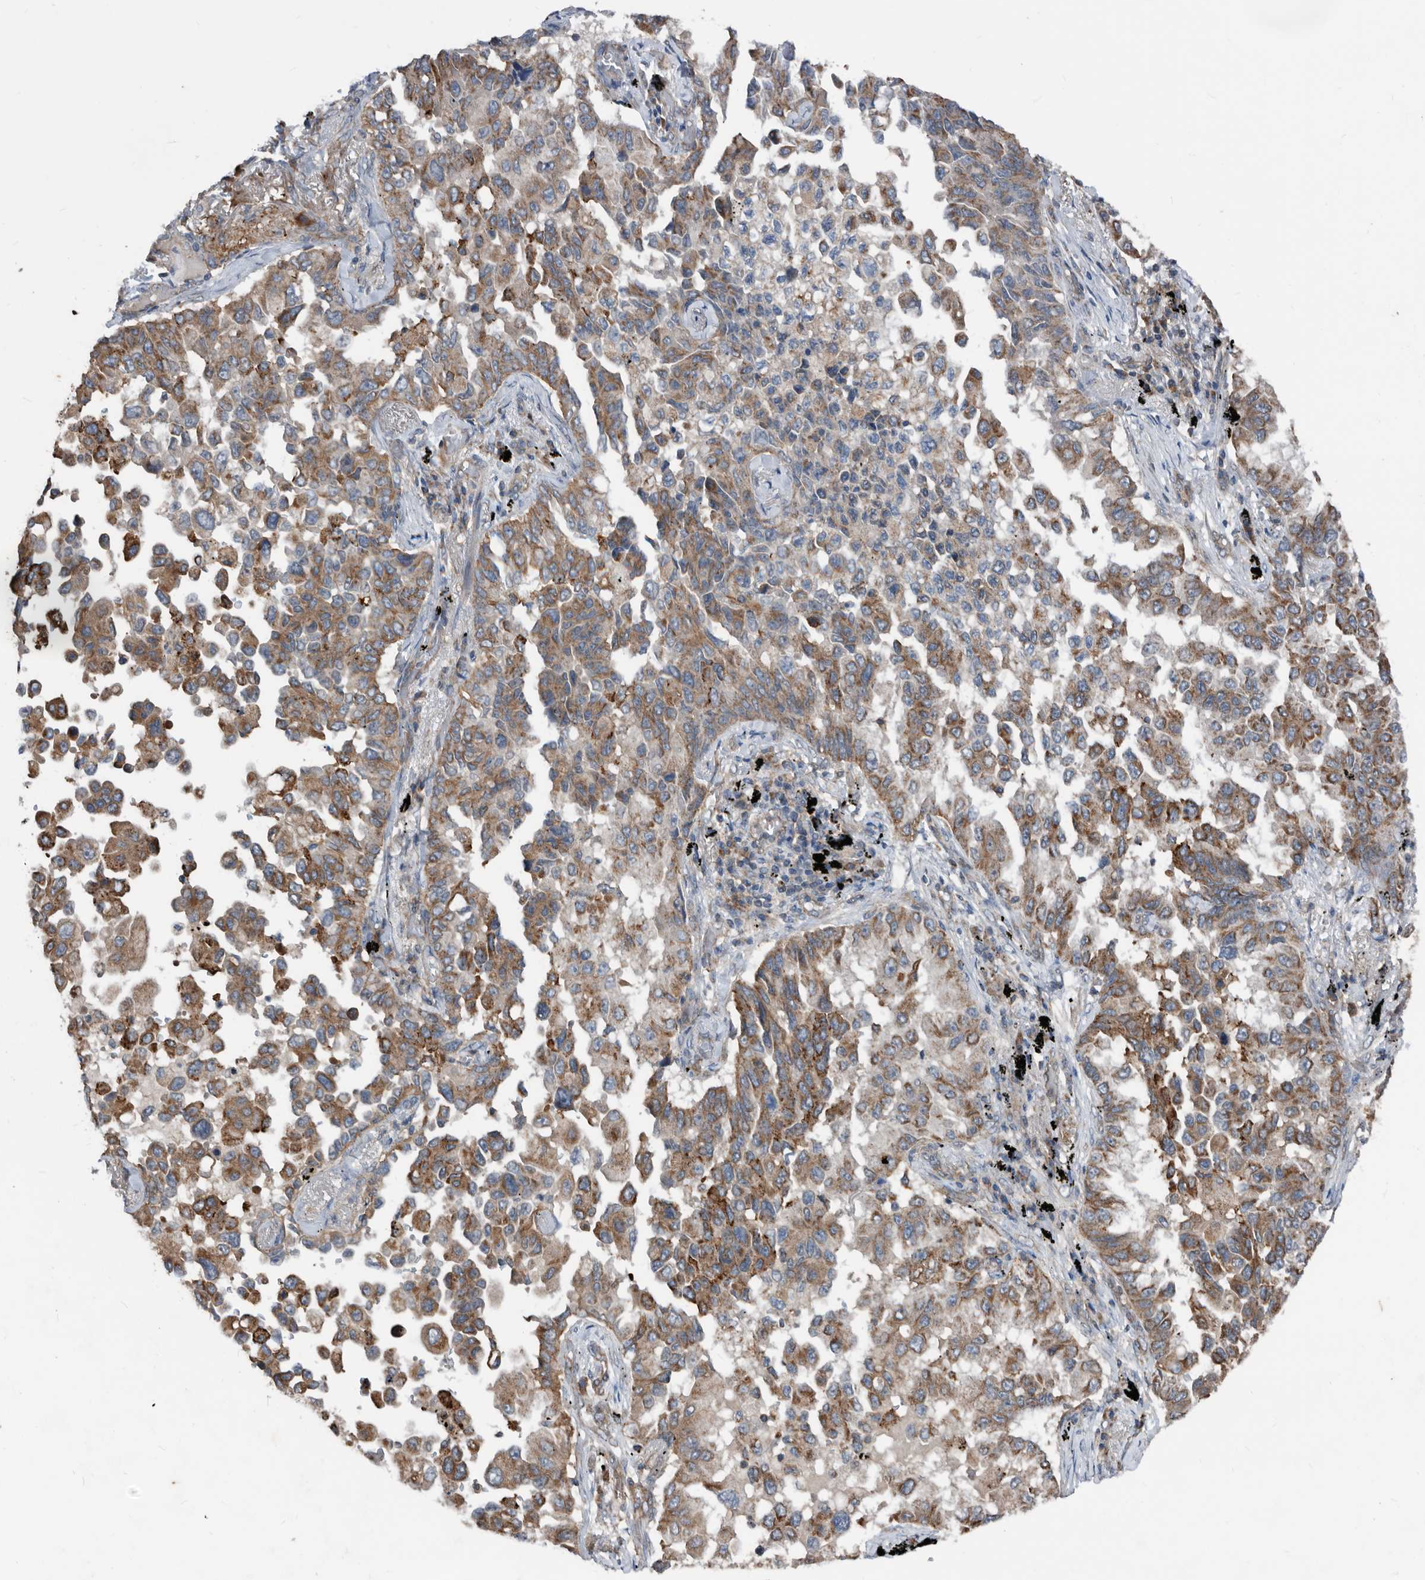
{"staining": {"intensity": "moderate", "quantity": ">75%", "location": "cytoplasmic/membranous"}, "tissue": "lung cancer", "cell_type": "Tumor cells", "image_type": "cancer", "snomed": [{"axis": "morphology", "description": "Adenocarcinoma, NOS"}, {"axis": "topography", "description": "Lung"}], "caption": "This image shows immunohistochemistry (IHC) staining of lung adenocarcinoma, with medium moderate cytoplasmic/membranous positivity in about >75% of tumor cells.", "gene": "AFAP1", "patient": {"sex": "female", "age": 67}}